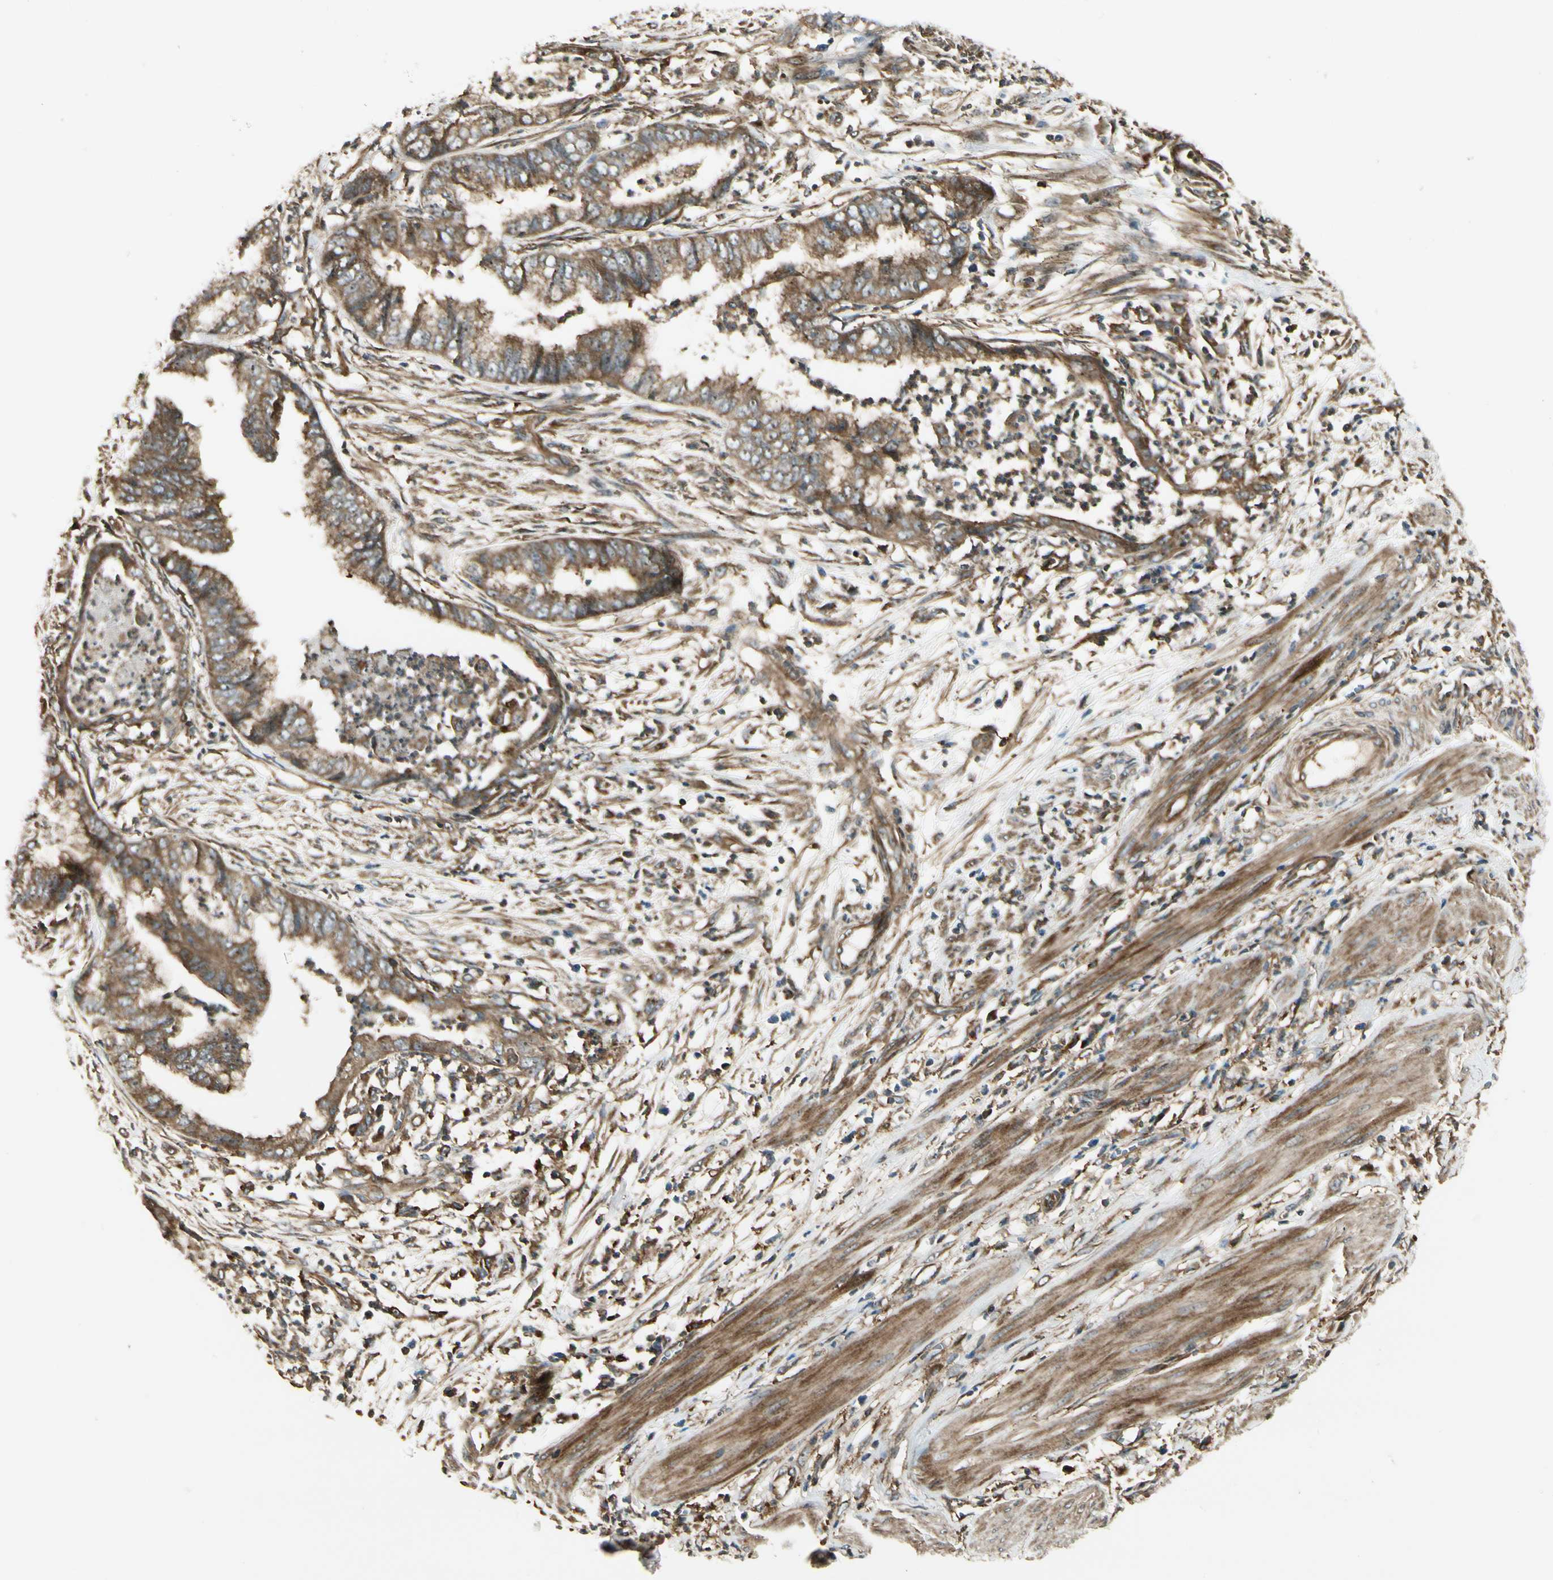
{"staining": {"intensity": "moderate", "quantity": ">75%", "location": "cytoplasmic/membranous"}, "tissue": "endometrial cancer", "cell_type": "Tumor cells", "image_type": "cancer", "snomed": [{"axis": "morphology", "description": "Necrosis, NOS"}, {"axis": "morphology", "description": "Adenocarcinoma, NOS"}, {"axis": "topography", "description": "Endometrium"}], "caption": "Immunohistochemistry (IHC) (DAB) staining of human endometrial cancer displays moderate cytoplasmic/membranous protein staining in approximately >75% of tumor cells.", "gene": "FKBP15", "patient": {"sex": "female", "age": 79}}